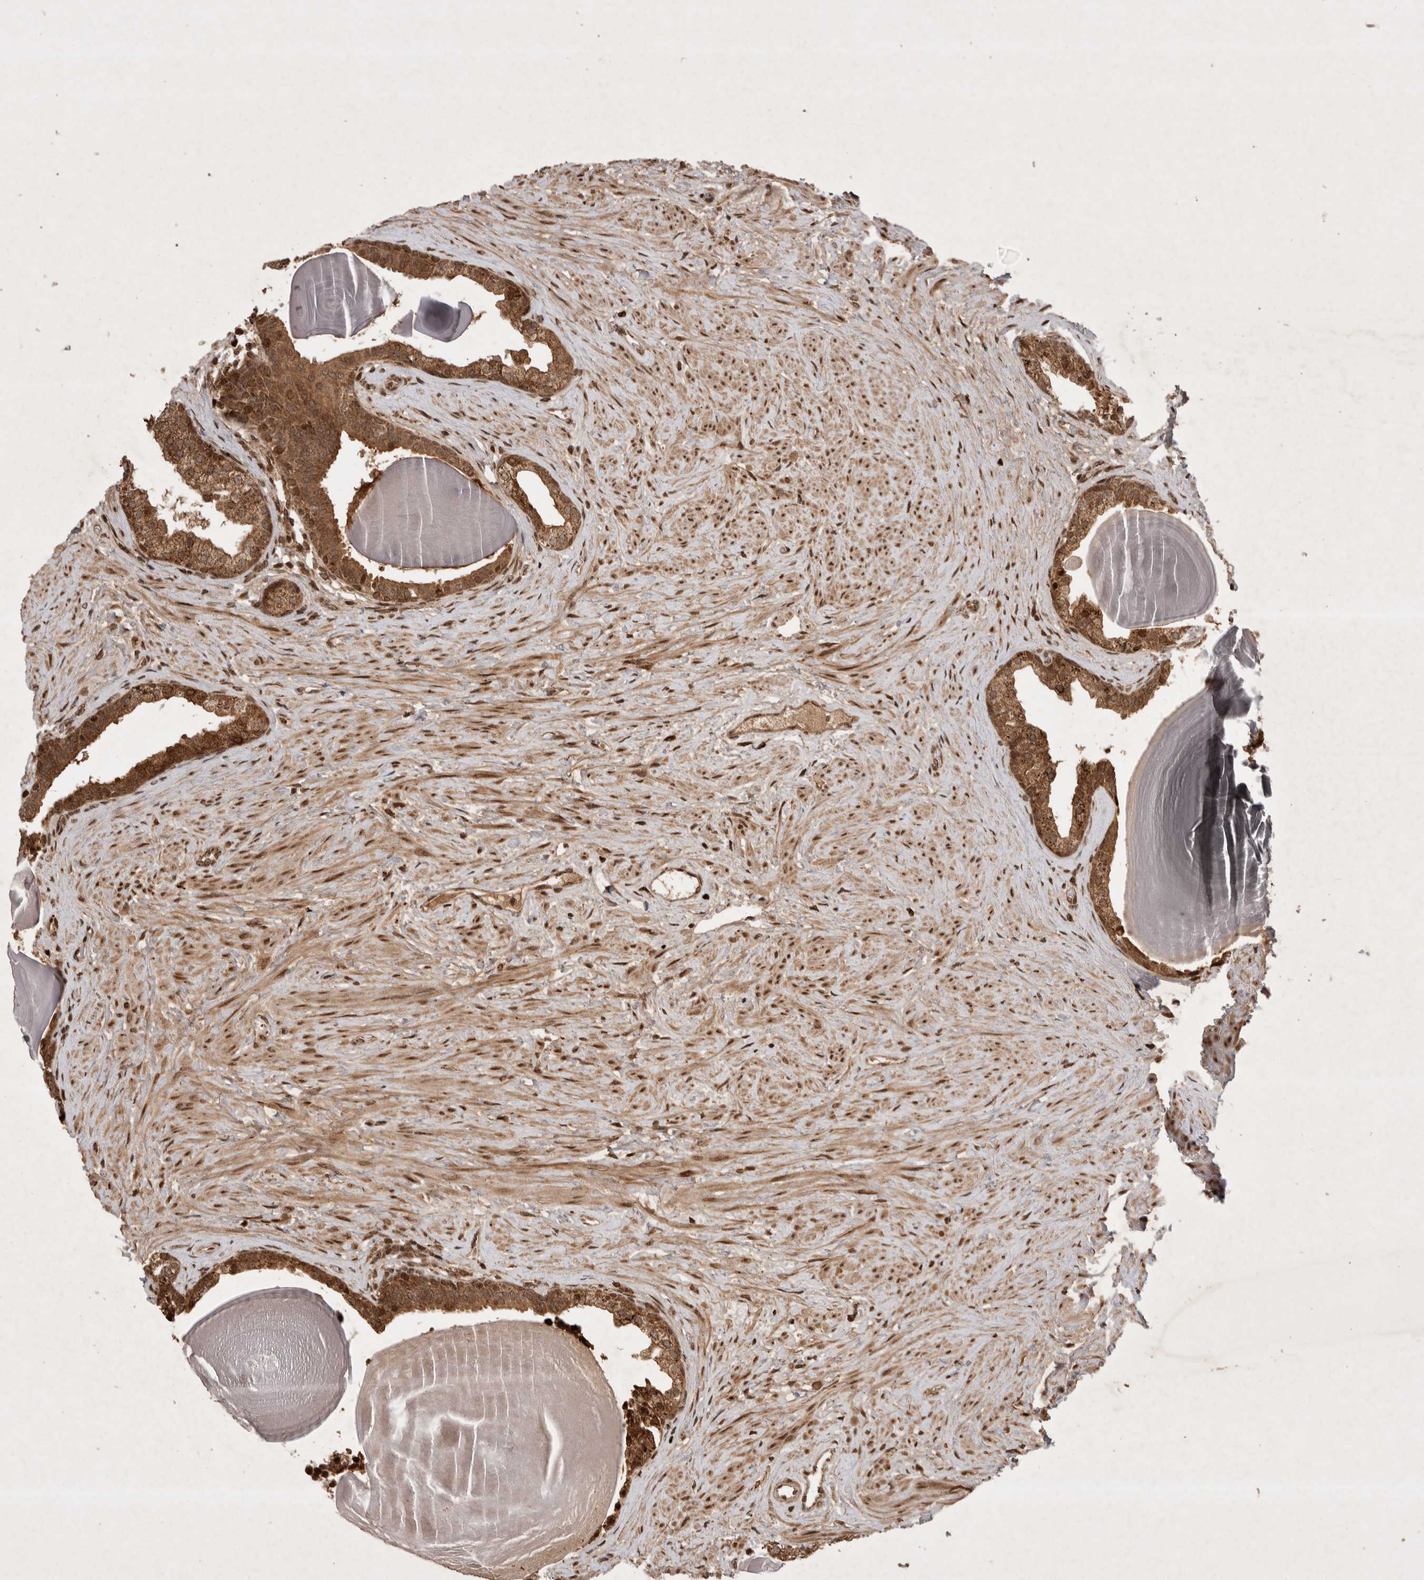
{"staining": {"intensity": "moderate", "quantity": ">75%", "location": "cytoplasmic/membranous"}, "tissue": "prostate", "cell_type": "Glandular cells", "image_type": "normal", "snomed": [{"axis": "morphology", "description": "Normal tissue, NOS"}, {"axis": "topography", "description": "Prostate"}], "caption": "IHC image of unremarkable prostate: prostate stained using immunohistochemistry (IHC) exhibits medium levels of moderate protein expression localized specifically in the cytoplasmic/membranous of glandular cells, appearing as a cytoplasmic/membranous brown color.", "gene": "FAM221A", "patient": {"sex": "male", "age": 48}}